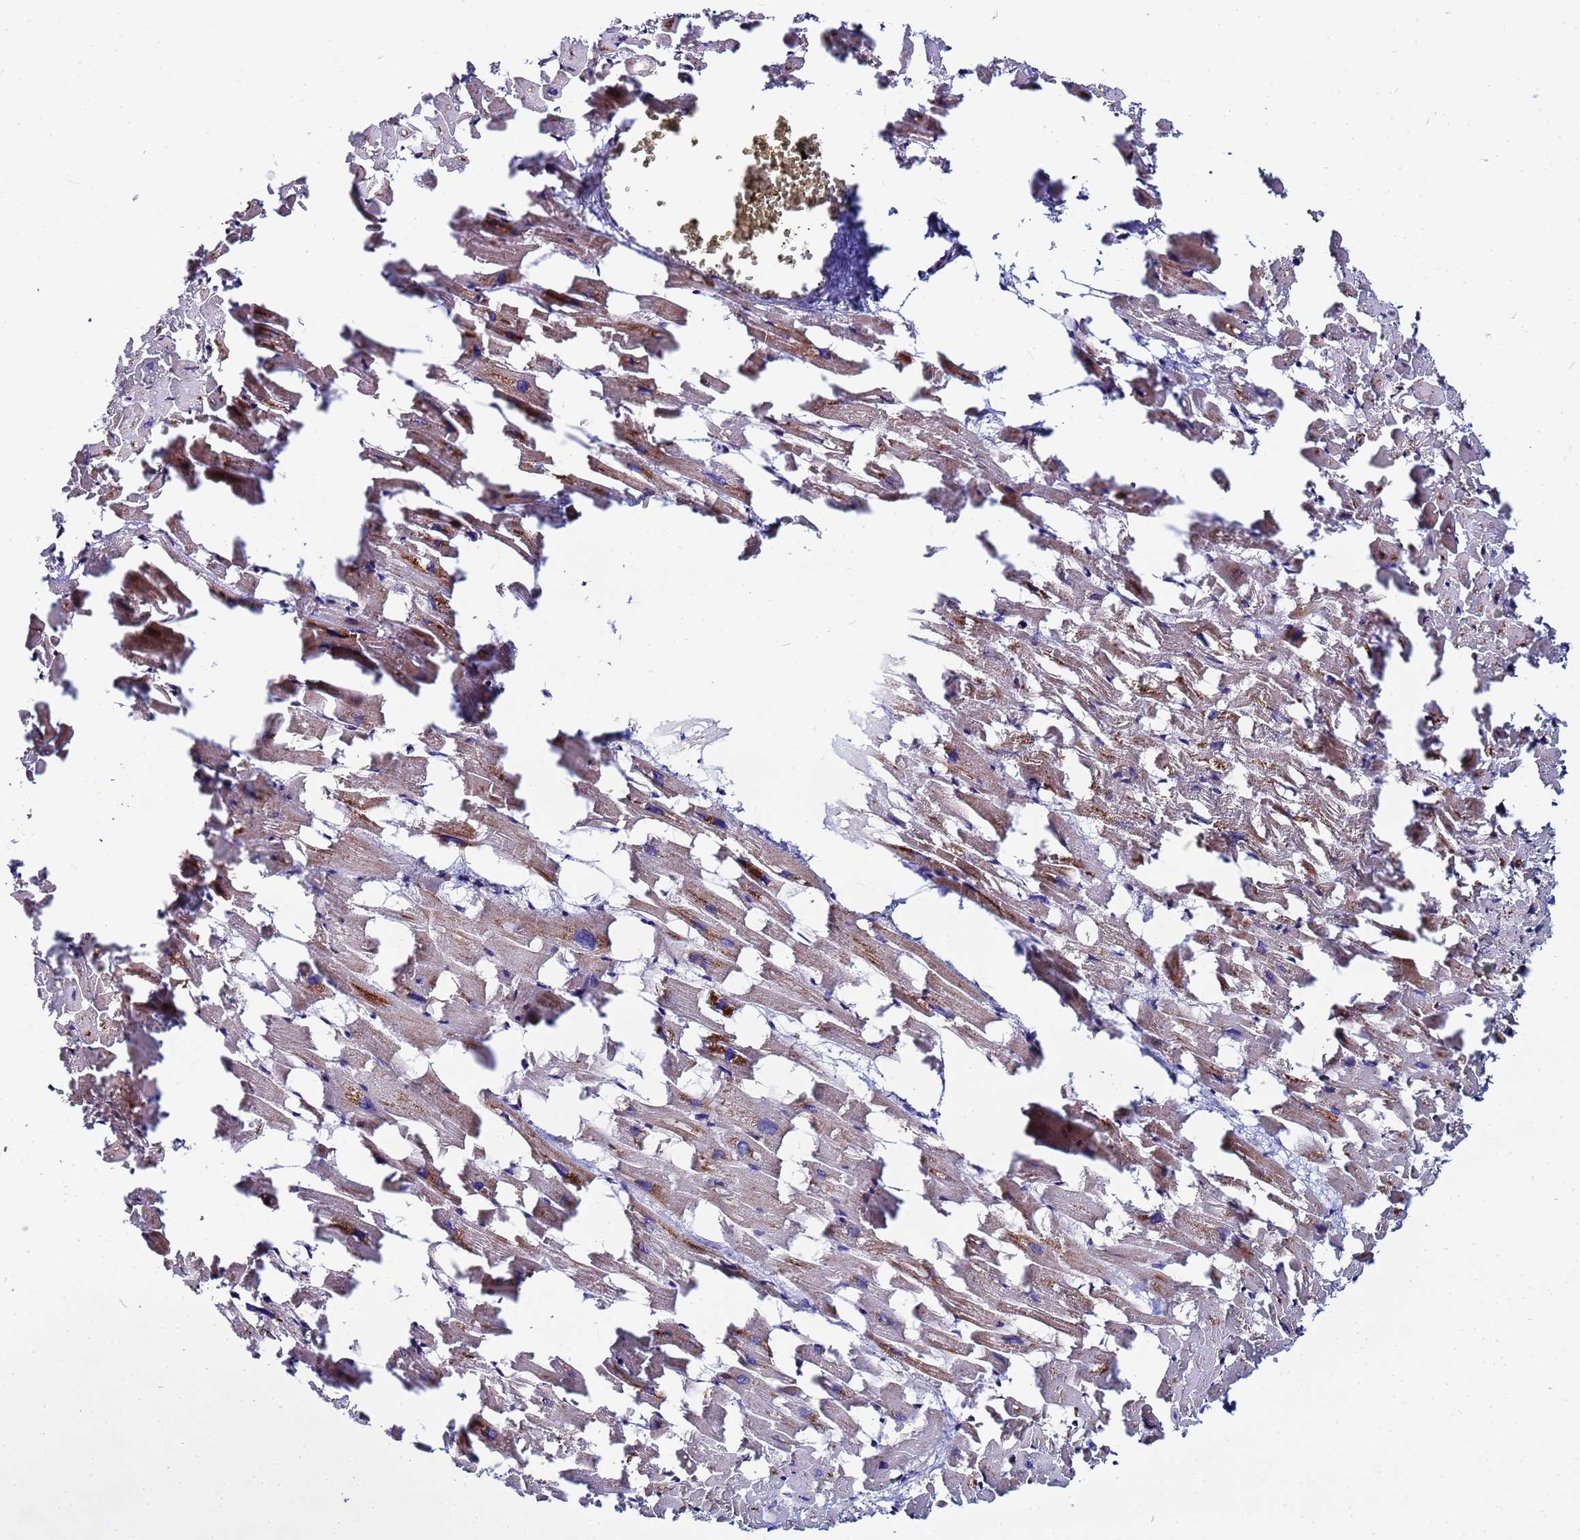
{"staining": {"intensity": "weak", "quantity": "25%-75%", "location": "cytoplasmic/membranous"}, "tissue": "heart muscle", "cell_type": "Cardiomyocytes", "image_type": "normal", "snomed": [{"axis": "morphology", "description": "Normal tissue, NOS"}, {"axis": "topography", "description": "Heart"}], "caption": "This histopathology image exhibits benign heart muscle stained with immunohistochemistry (IHC) to label a protein in brown. The cytoplasmic/membranous of cardiomyocytes show weak positivity for the protein. Nuclei are counter-stained blue.", "gene": "FAHD2A", "patient": {"sex": "female", "age": 64}}